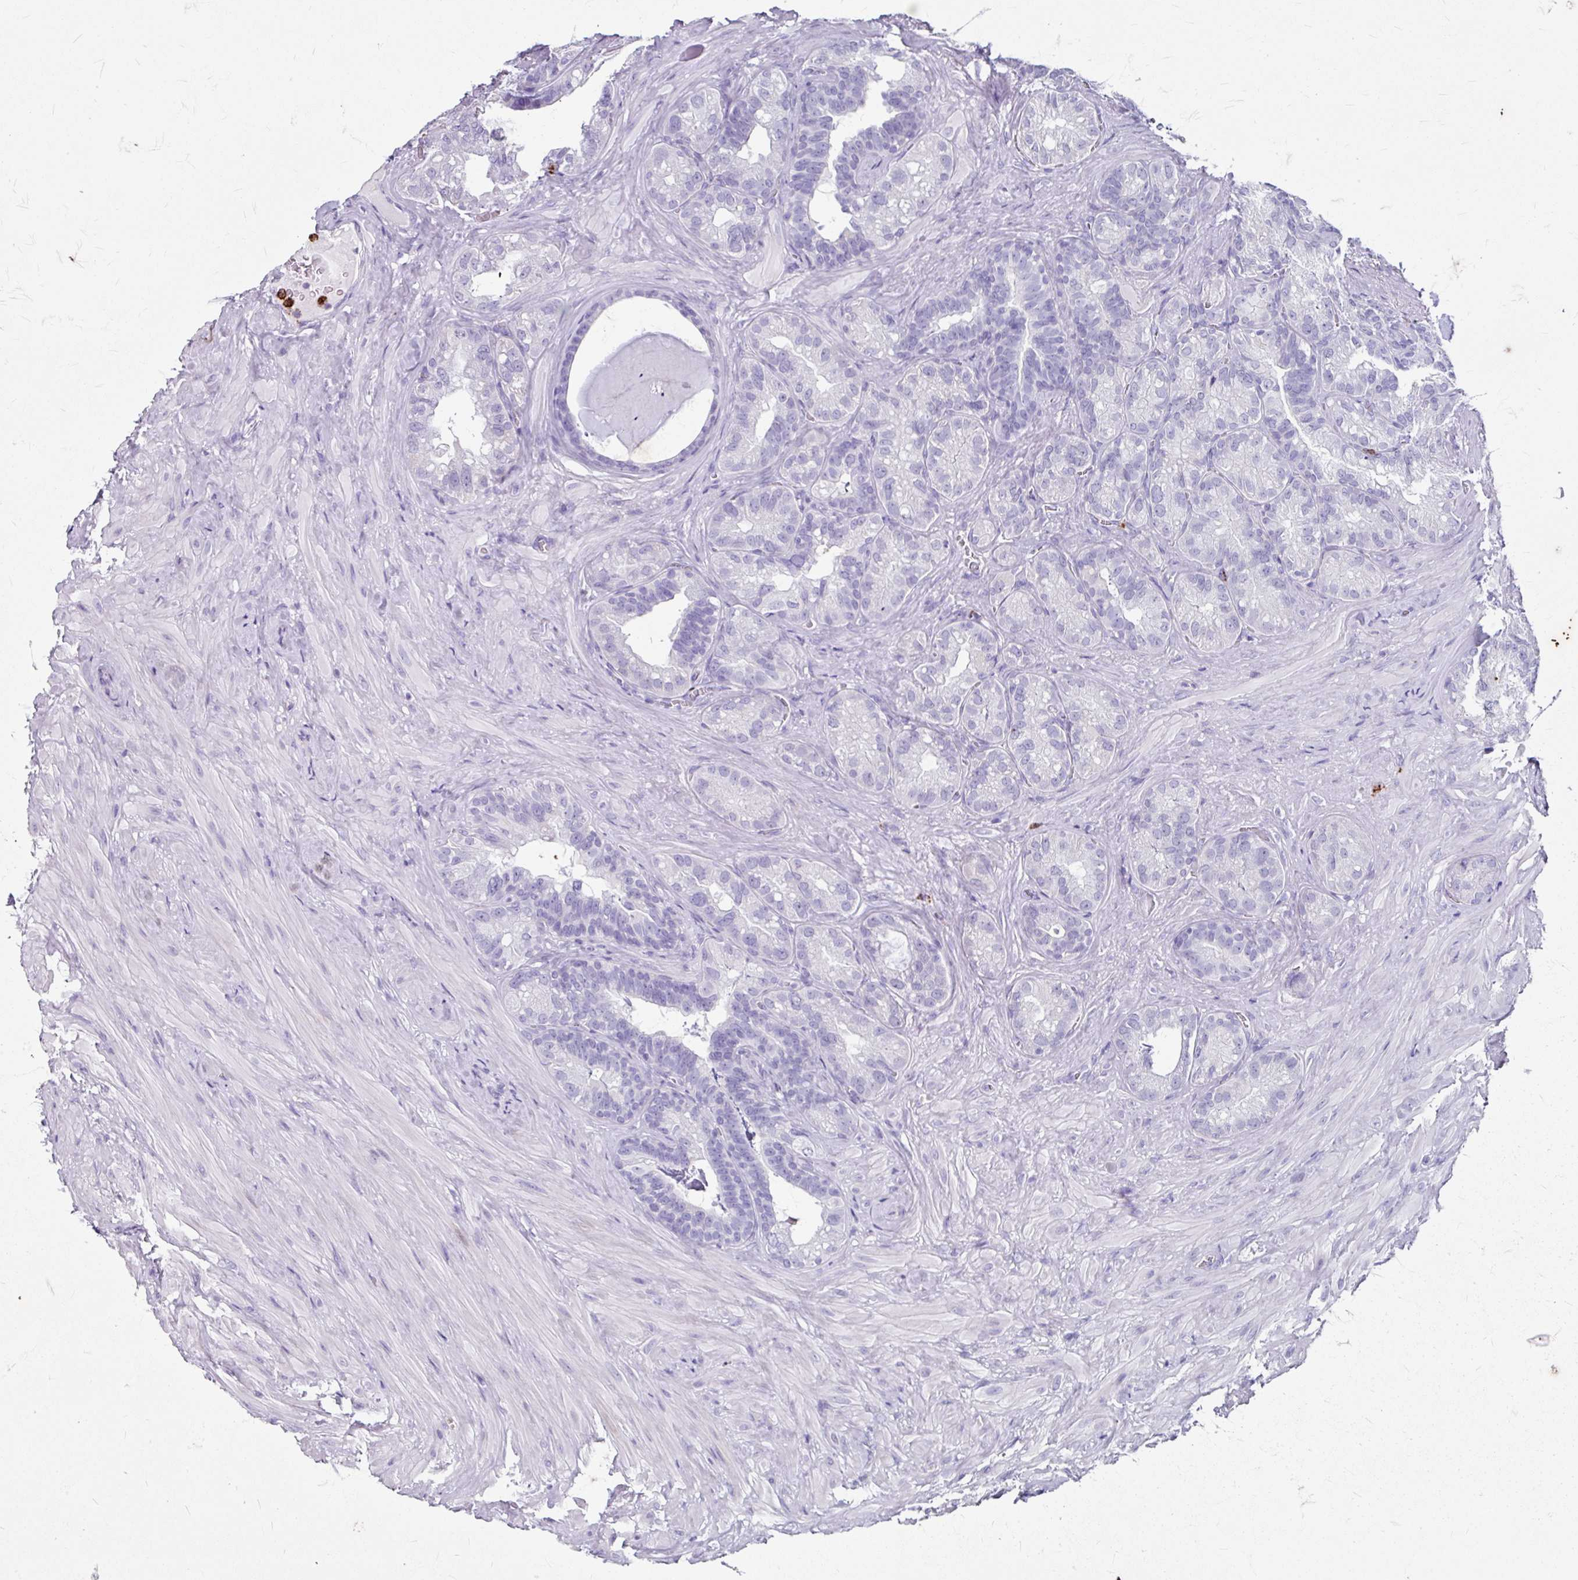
{"staining": {"intensity": "negative", "quantity": "none", "location": "none"}, "tissue": "seminal vesicle", "cell_type": "Glandular cells", "image_type": "normal", "snomed": [{"axis": "morphology", "description": "Normal tissue, NOS"}, {"axis": "topography", "description": "Seminal veicle"}], "caption": "This is a micrograph of immunohistochemistry (IHC) staining of normal seminal vesicle, which shows no positivity in glandular cells. (DAB IHC visualized using brightfield microscopy, high magnification).", "gene": "ANKRD1", "patient": {"sex": "male", "age": 60}}